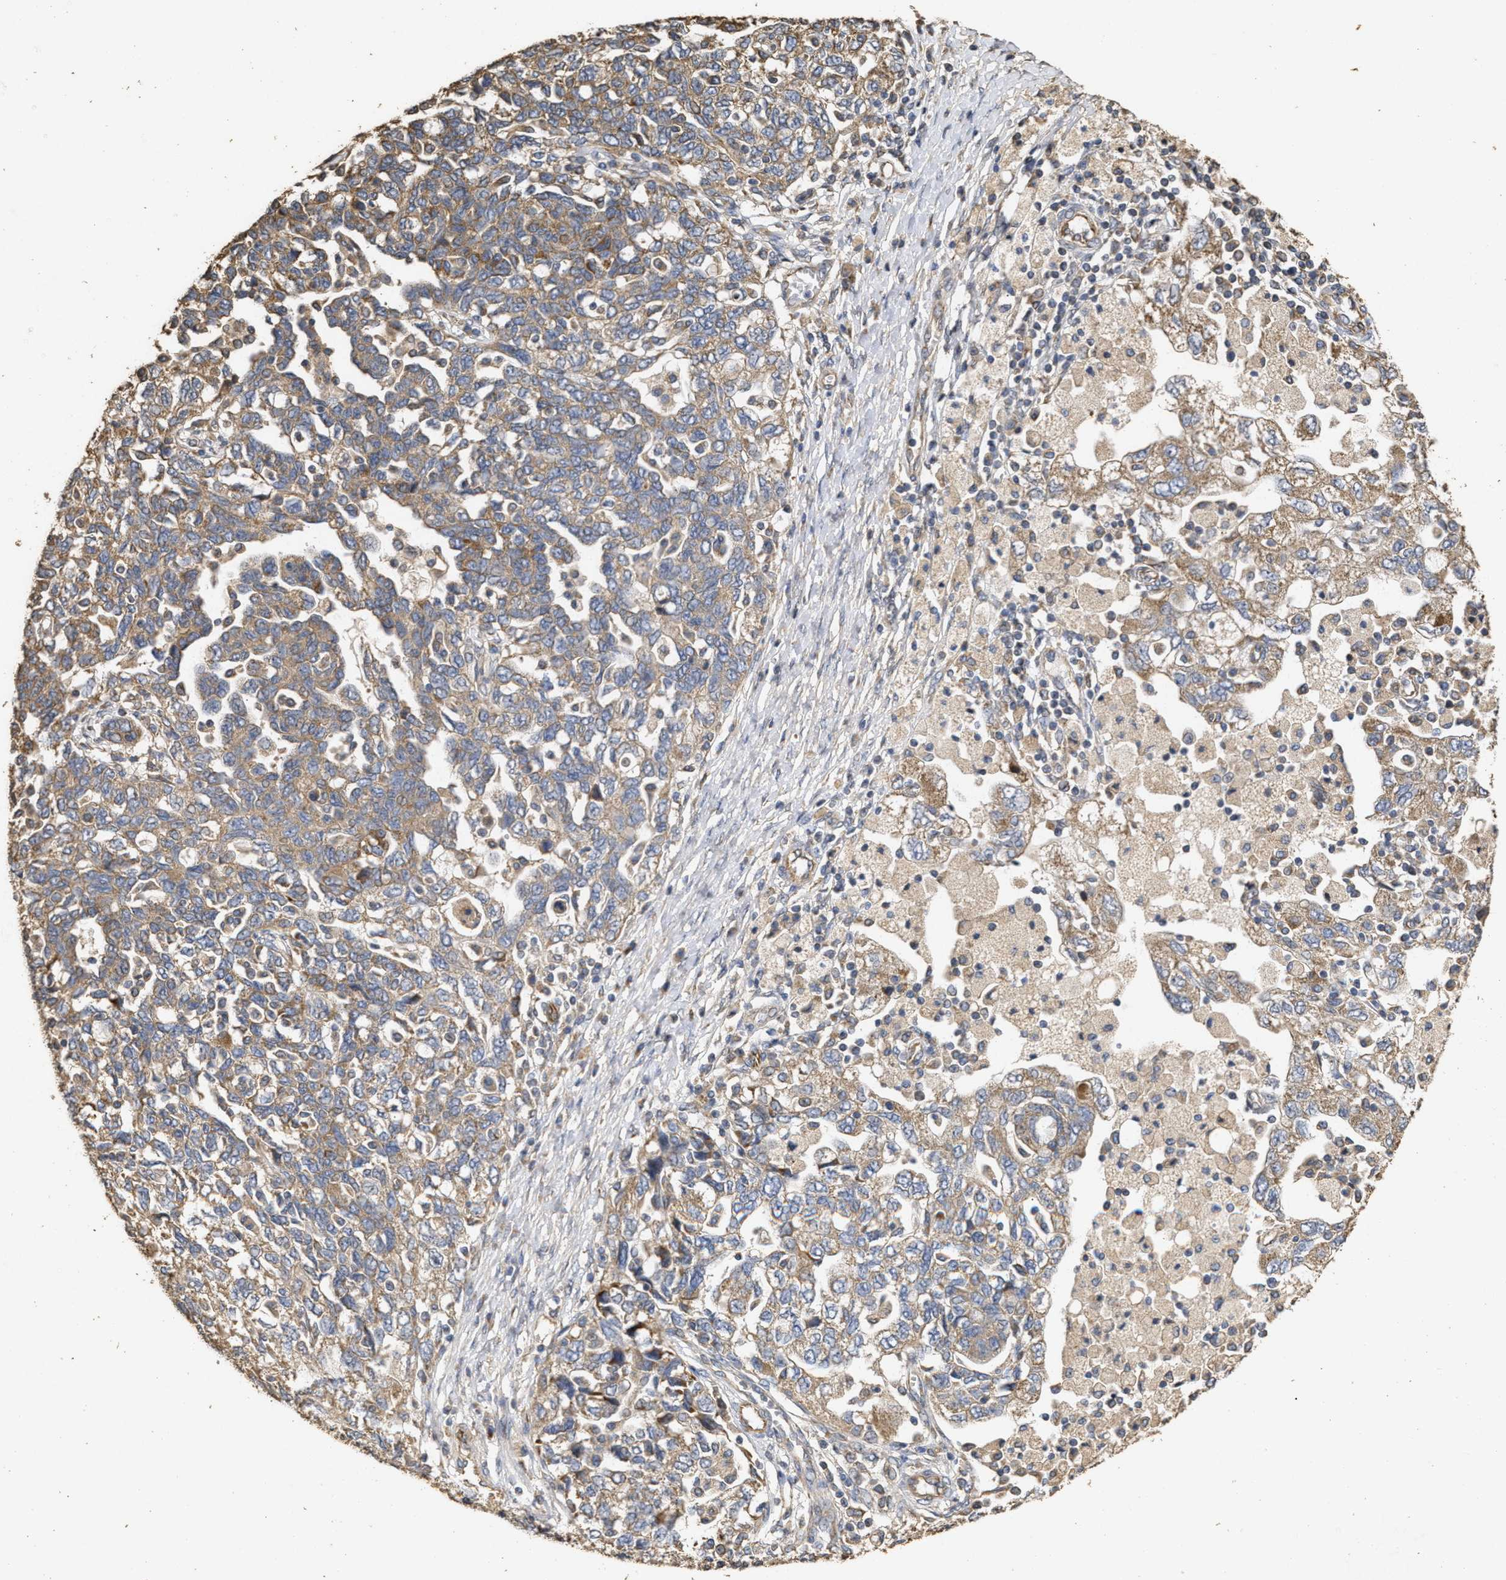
{"staining": {"intensity": "moderate", "quantity": ">75%", "location": "cytoplasmic/membranous"}, "tissue": "ovarian cancer", "cell_type": "Tumor cells", "image_type": "cancer", "snomed": [{"axis": "morphology", "description": "Carcinoma, NOS"}, {"axis": "morphology", "description": "Cystadenocarcinoma, serous, NOS"}, {"axis": "topography", "description": "Ovary"}], "caption": "Ovarian serous cystadenocarcinoma stained with immunohistochemistry displays moderate cytoplasmic/membranous expression in approximately >75% of tumor cells.", "gene": "NAV1", "patient": {"sex": "female", "age": 69}}